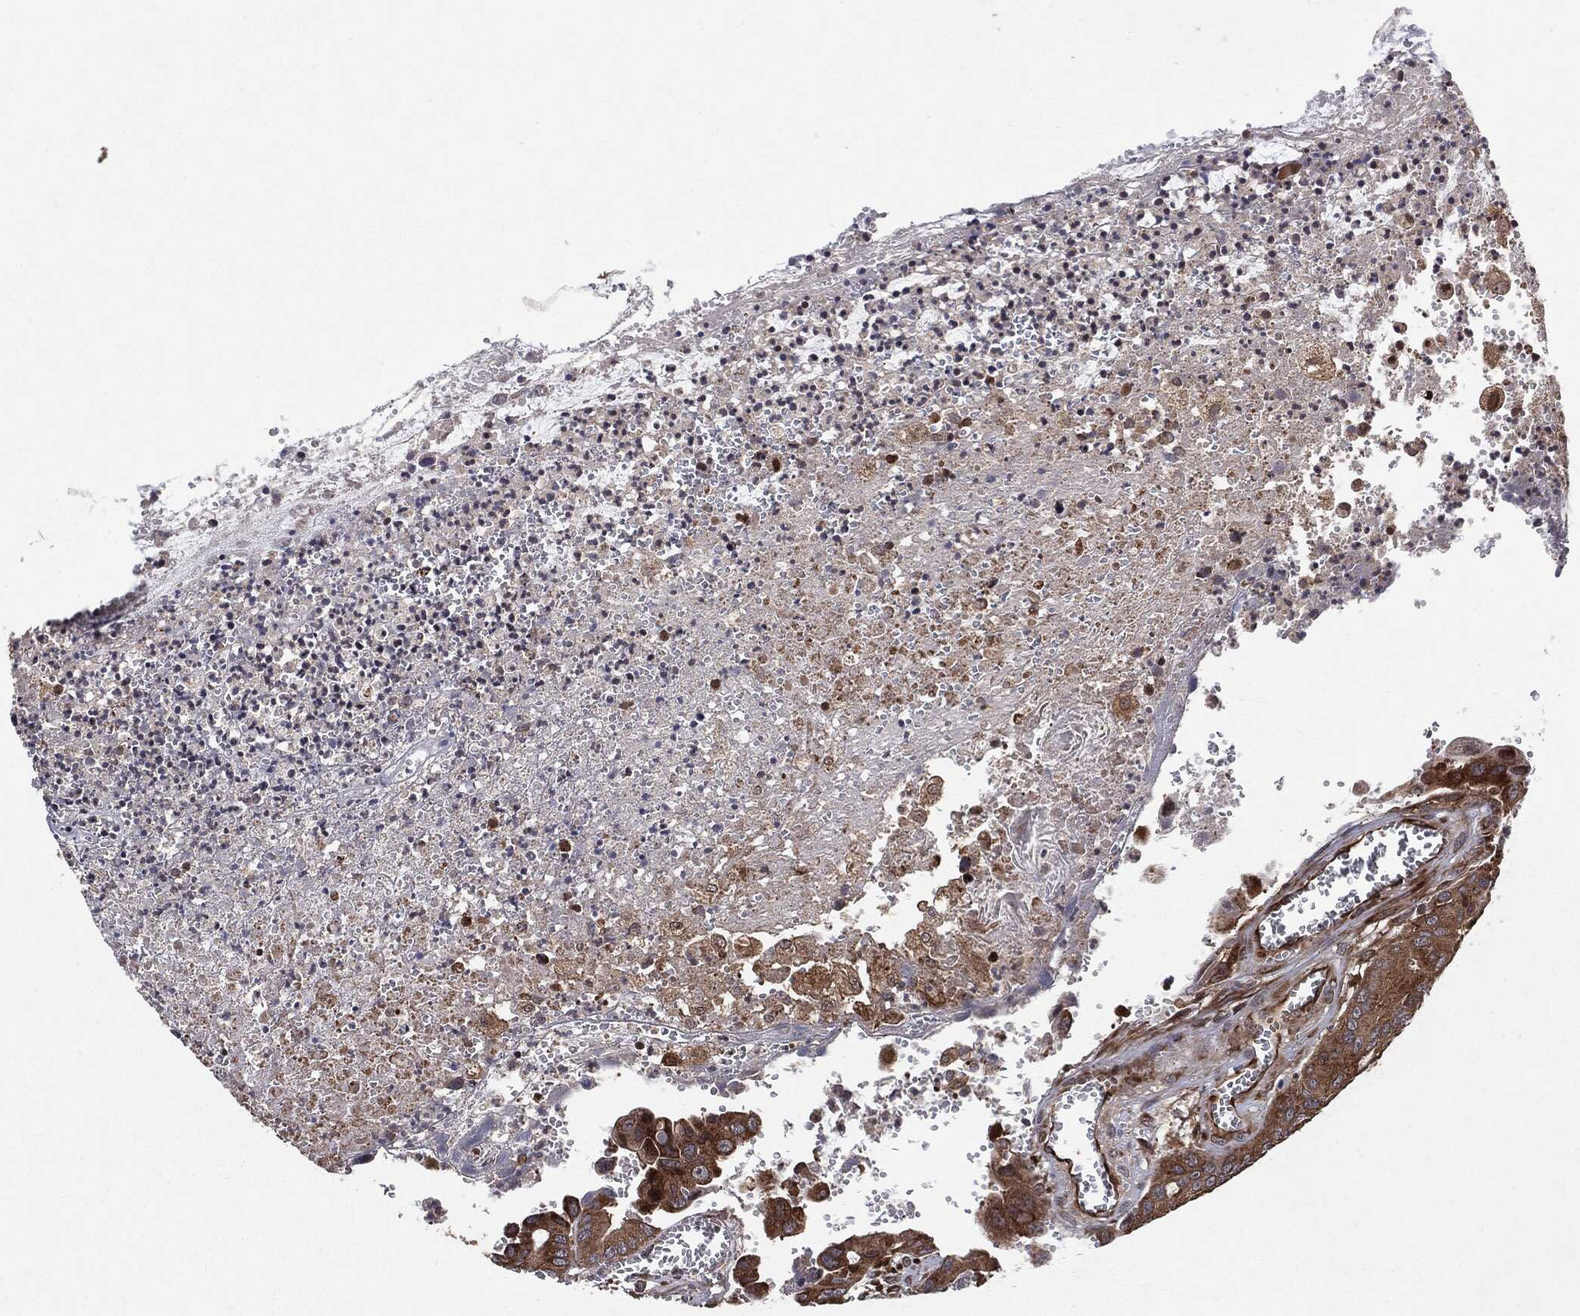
{"staining": {"intensity": "moderate", "quantity": ">75%", "location": "cytoplasmic/membranous"}, "tissue": "colorectal cancer", "cell_type": "Tumor cells", "image_type": "cancer", "snomed": [{"axis": "morphology", "description": "Adenocarcinoma, NOS"}, {"axis": "topography", "description": "Colon"}], "caption": "Protein positivity by immunohistochemistry demonstrates moderate cytoplasmic/membranous staining in approximately >75% of tumor cells in colorectal cancer.", "gene": "BCAR1", "patient": {"sex": "female", "age": 78}}